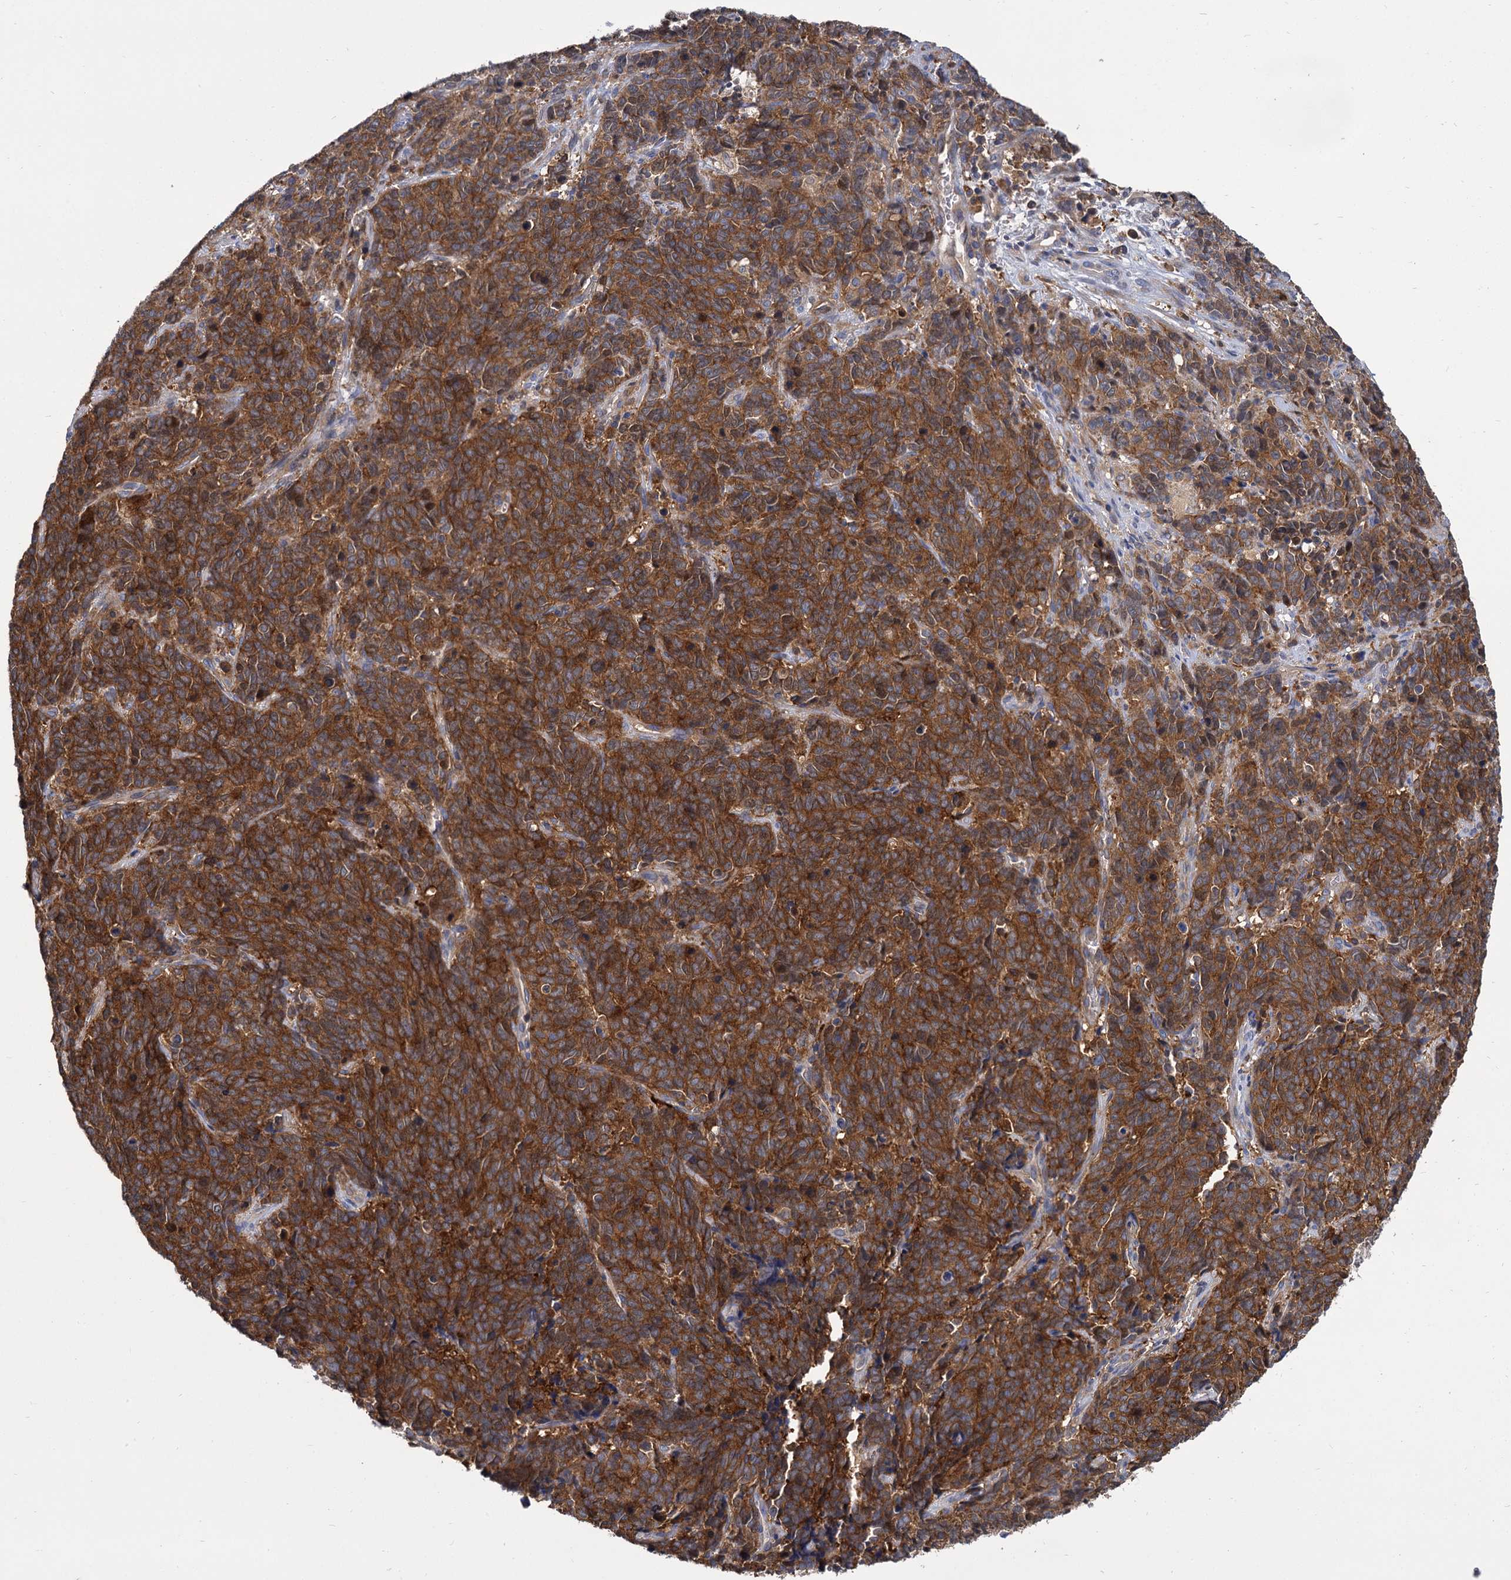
{"staining": {"intensity": "strong", "quantity": ">75%", "location": "cytoplasmic/membranous"}, "tissue": "cervical cancer", "cell_type": "Tumor cells", "image_type": "cancer", "snomed": [{"axis": "morphology", "description": "Squamous cell carcinoma, NOS"}, {"axis": "topography", "description": "Cervix"}], "caption": "Squamous cell carcinoma (cervical) tissue reveals strong cytoplasmic/membranous positivity in approximately >75% of tumor cells, visualized by immunohistochemistry. (IHC, brightfield microscopy, high magnification).", "gene": "GCLC", "patient": {"sex": "female", "age": 60}}